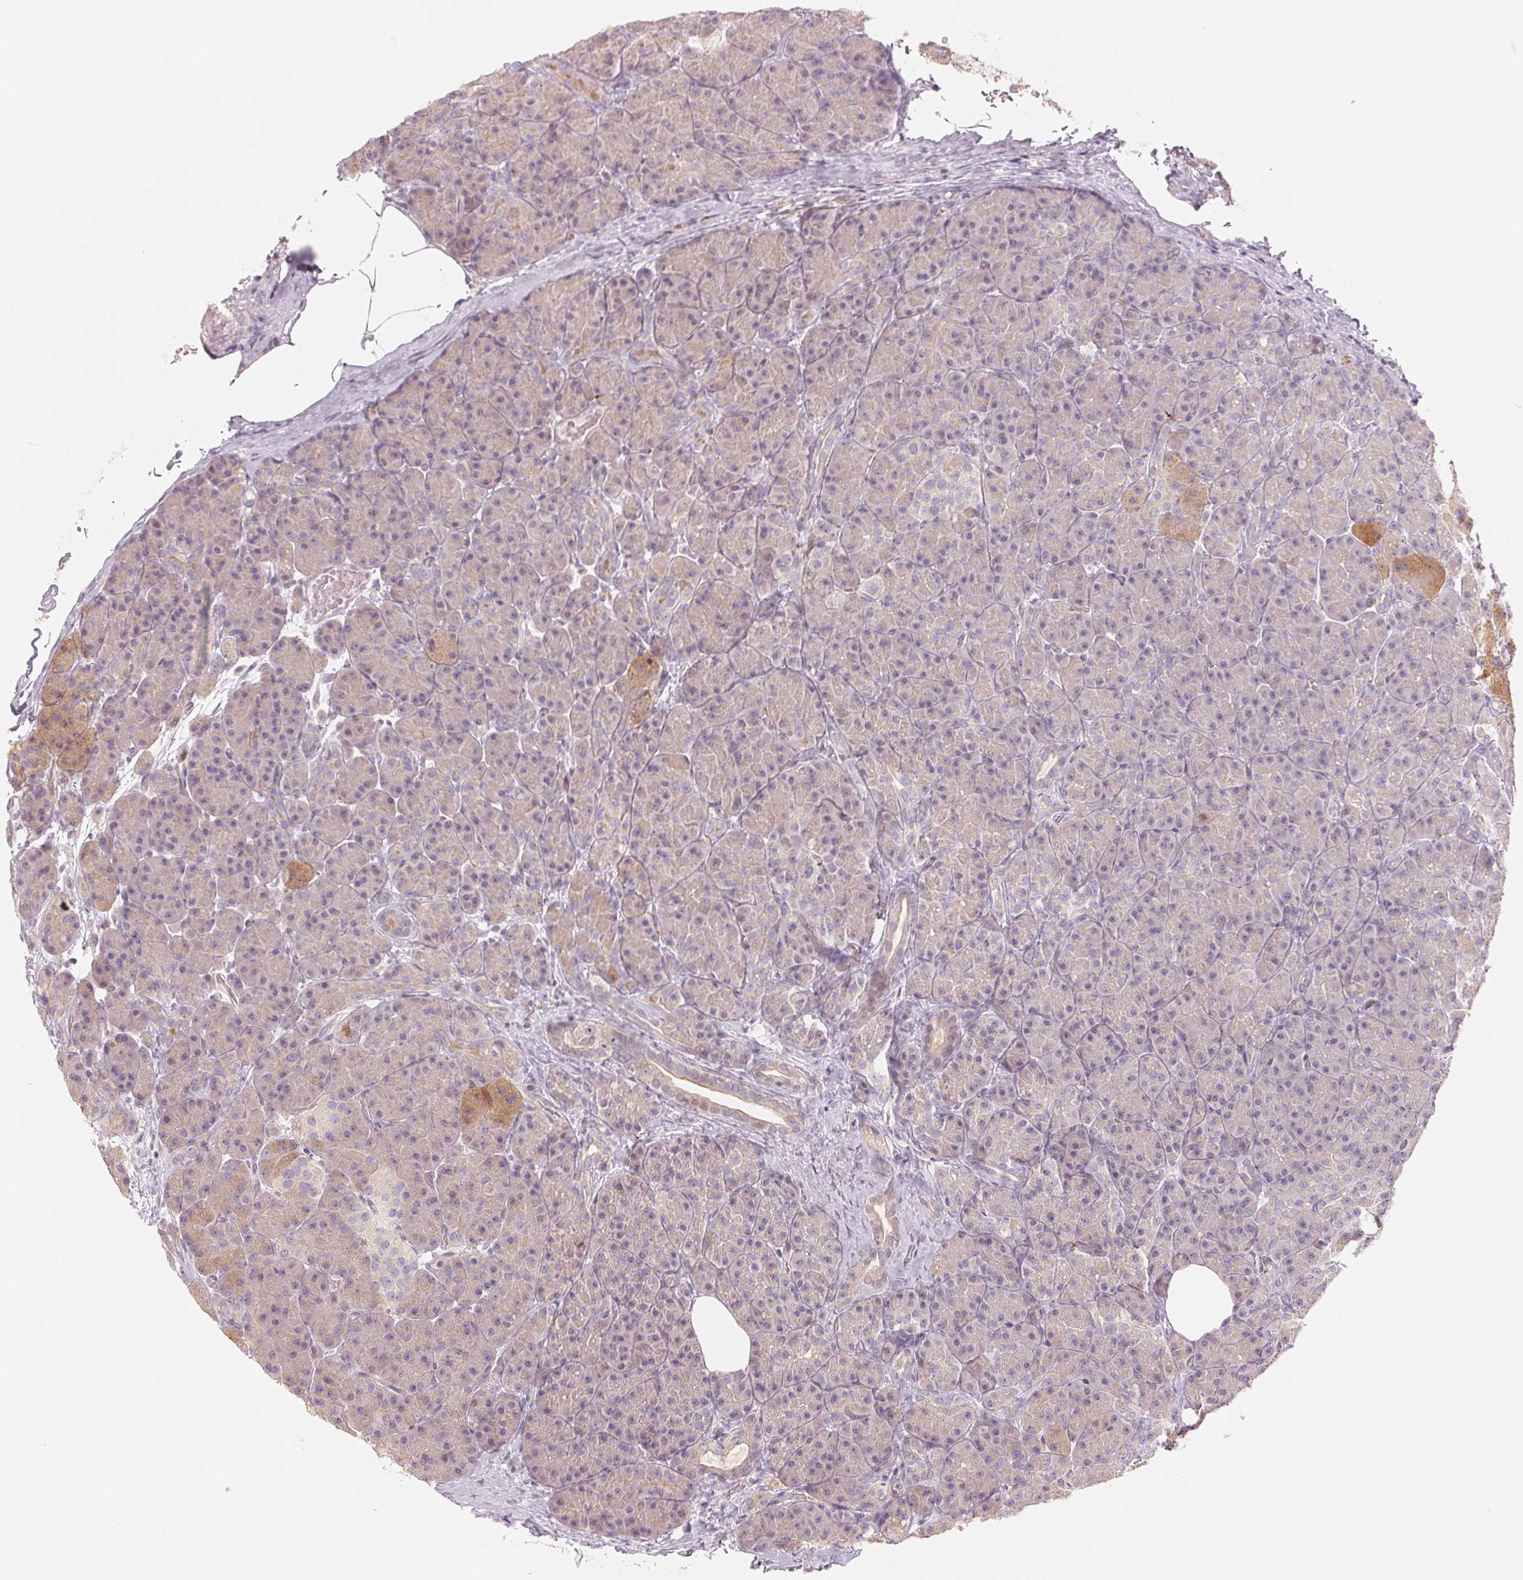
{"staining": {"intensity": "weak", "quantity": "<25%", "location": "cytoplasmic/membranous"}, "tissue": "pancreas", "cell_type": "Exocrine glandular cells", "image_type": "normal", "snomed": [{"axis": "morphology", "description": "Normal tissue, NOS"}, {"axis": "topography", "description": "Pancreas"}], "caption": "A histopathology image of pancreas stained for a protein reveals no brown staining in exocrine glandular cells.", "gene": "DENND2C", "patient": {"sex": "male", "age": 57}}